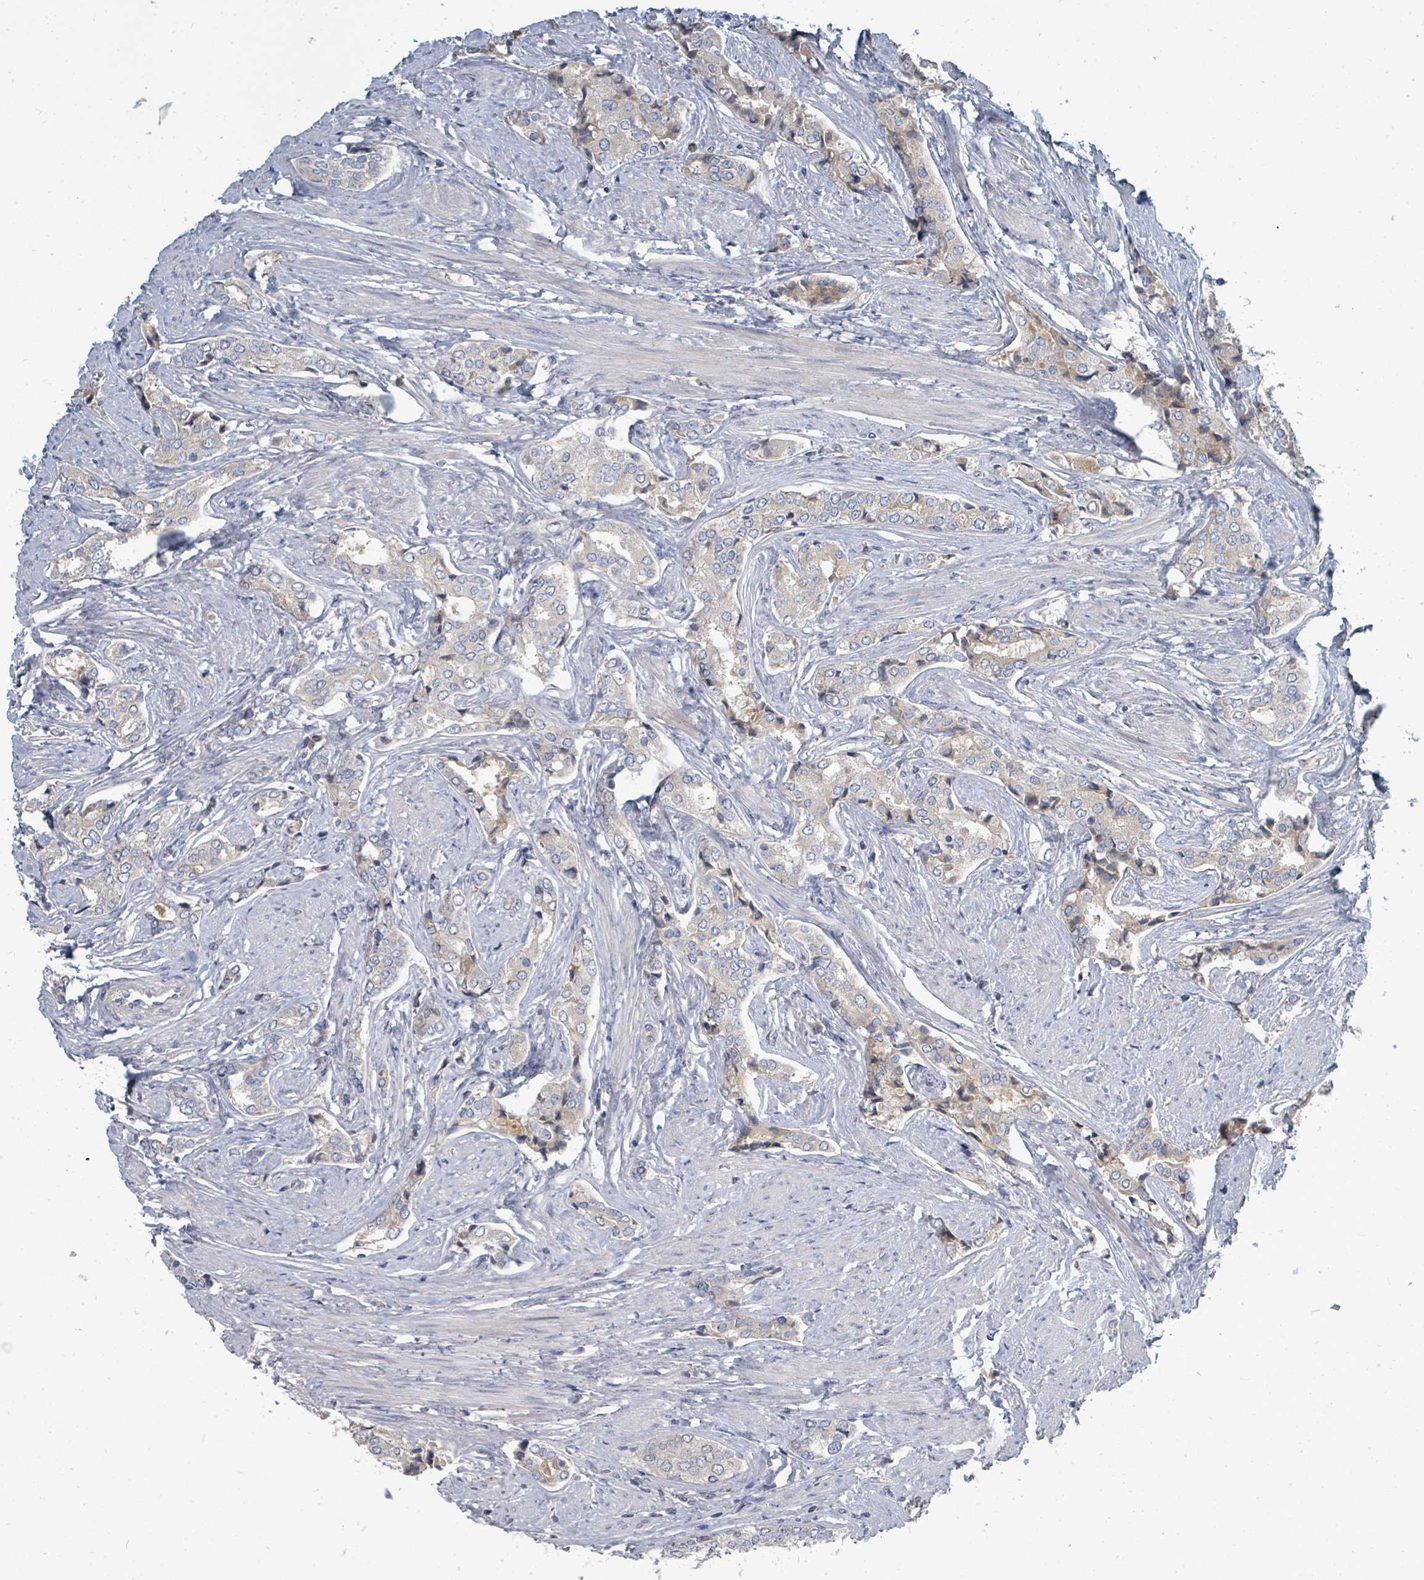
{"staining": {"intensity": "negative", "quantity": "none", "location": "none"}, "tissue": "prostate cancer", "cell_type": "Tumor cells", "image_type": "cancer", "snomed": [{"axis": "morphology", "description": "Adenocarcinoma, High grade"}, {"axis": "topography", "description": "Prostate"}], "caption": "Immunohistochemistry photomicrograph of human prostate cancer (adenocarcinoma (high-grade)) stained for a protein (brown), which exhibits no positivity in tumor cells.", "gene": "SLC25A23", "patient": {"sex": "male", "age": 71}}